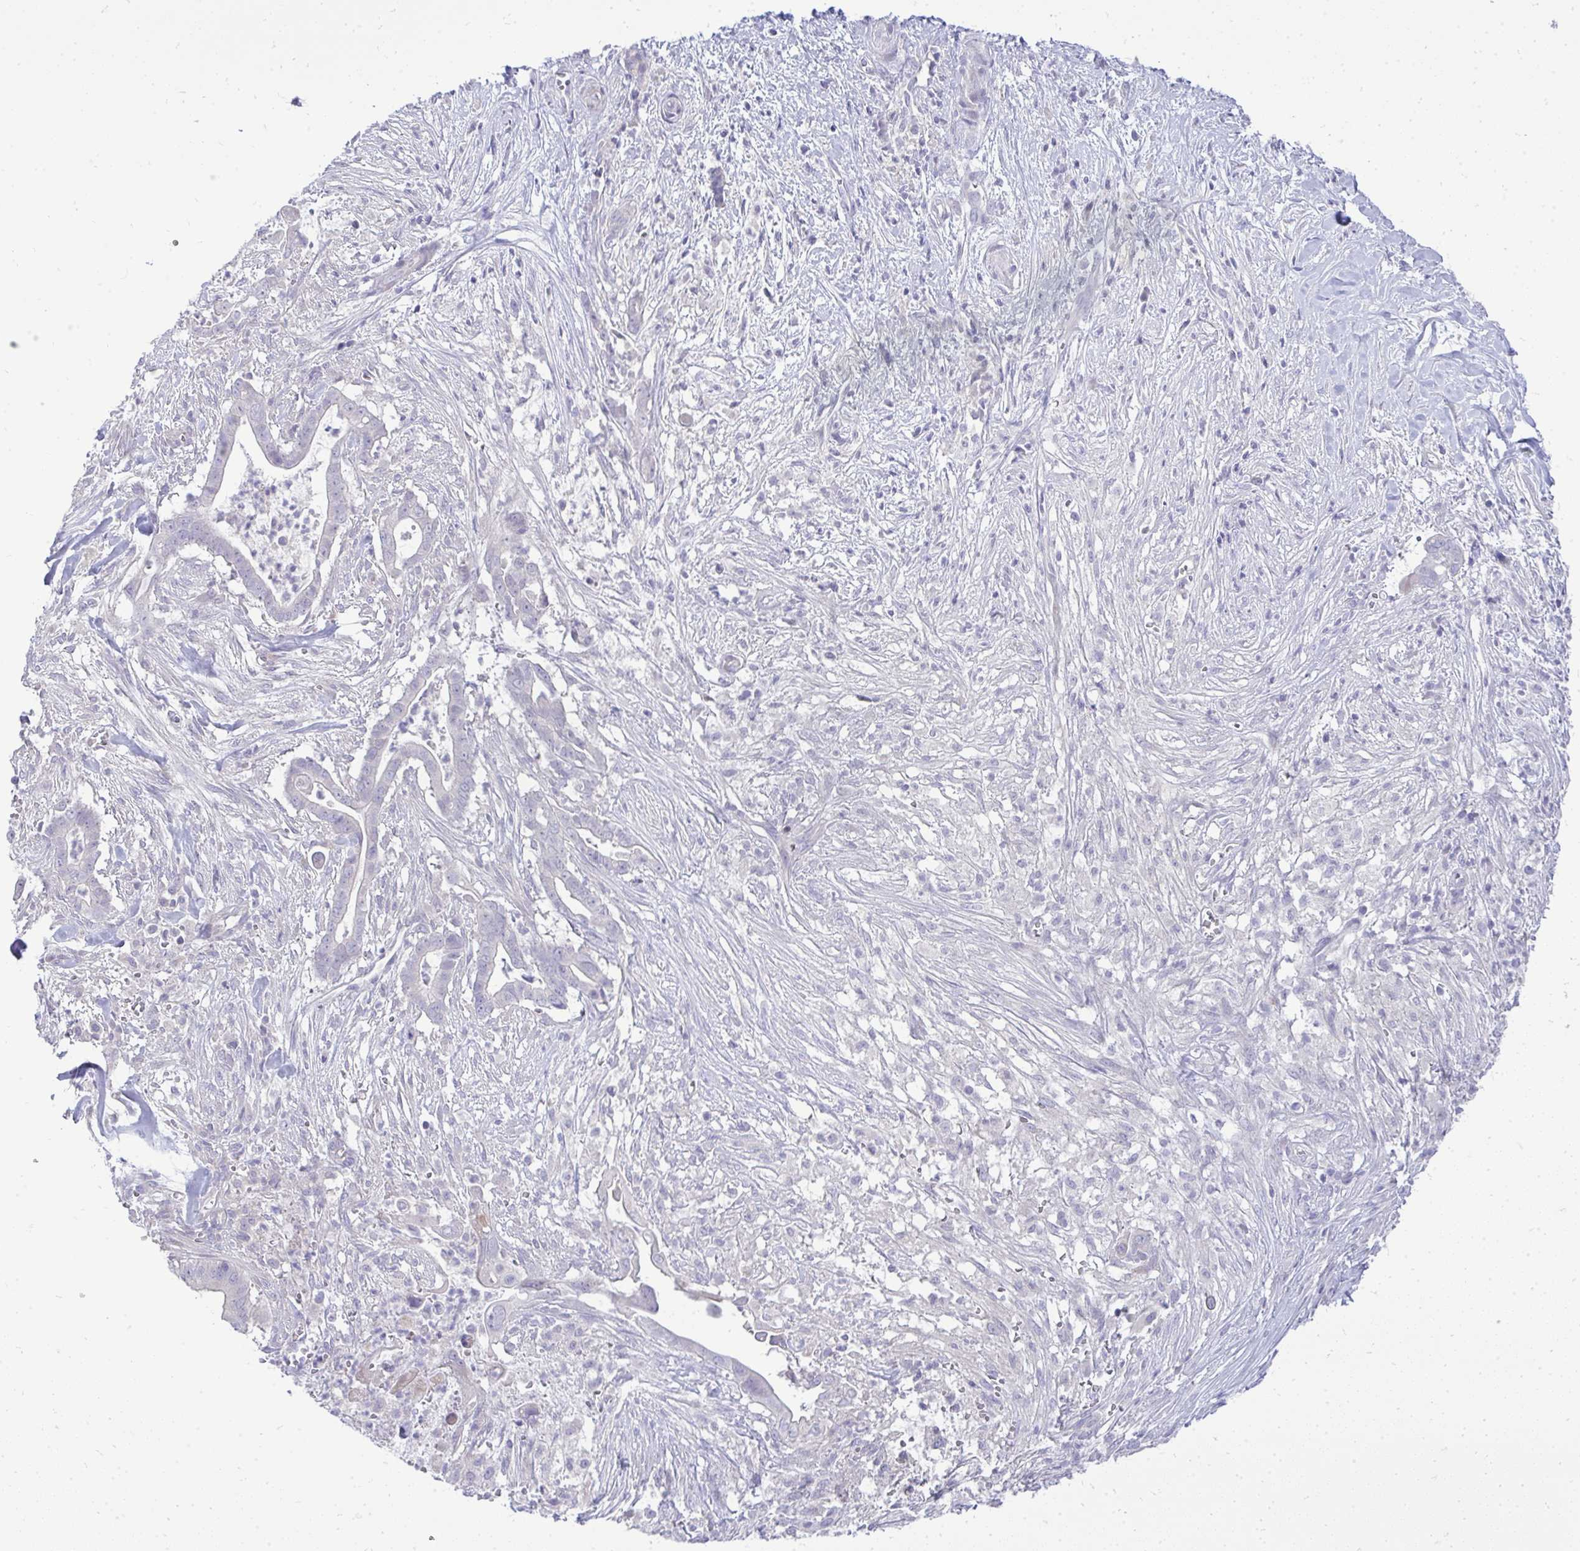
{"staining": {"intensity": "negative", "quantity": "none", "location": "none"}, "tissue": "pancreatic cancer", "cell_type": "Tumor cells", "image_type": "cancer", "snomed": [{"axis": "morphology", "description": "Adenocarcinoma, NOS"}, {"axis": "topography", "description": "Pancreas"}], "caption": "IHC histopathology image of pancreatic cancer (adenocarcinoma) stained for a protein (brown), which reveals no staining in tumor cells.", "gene": "OR8D1", "patient": {"sex": "male", "age": 61}}